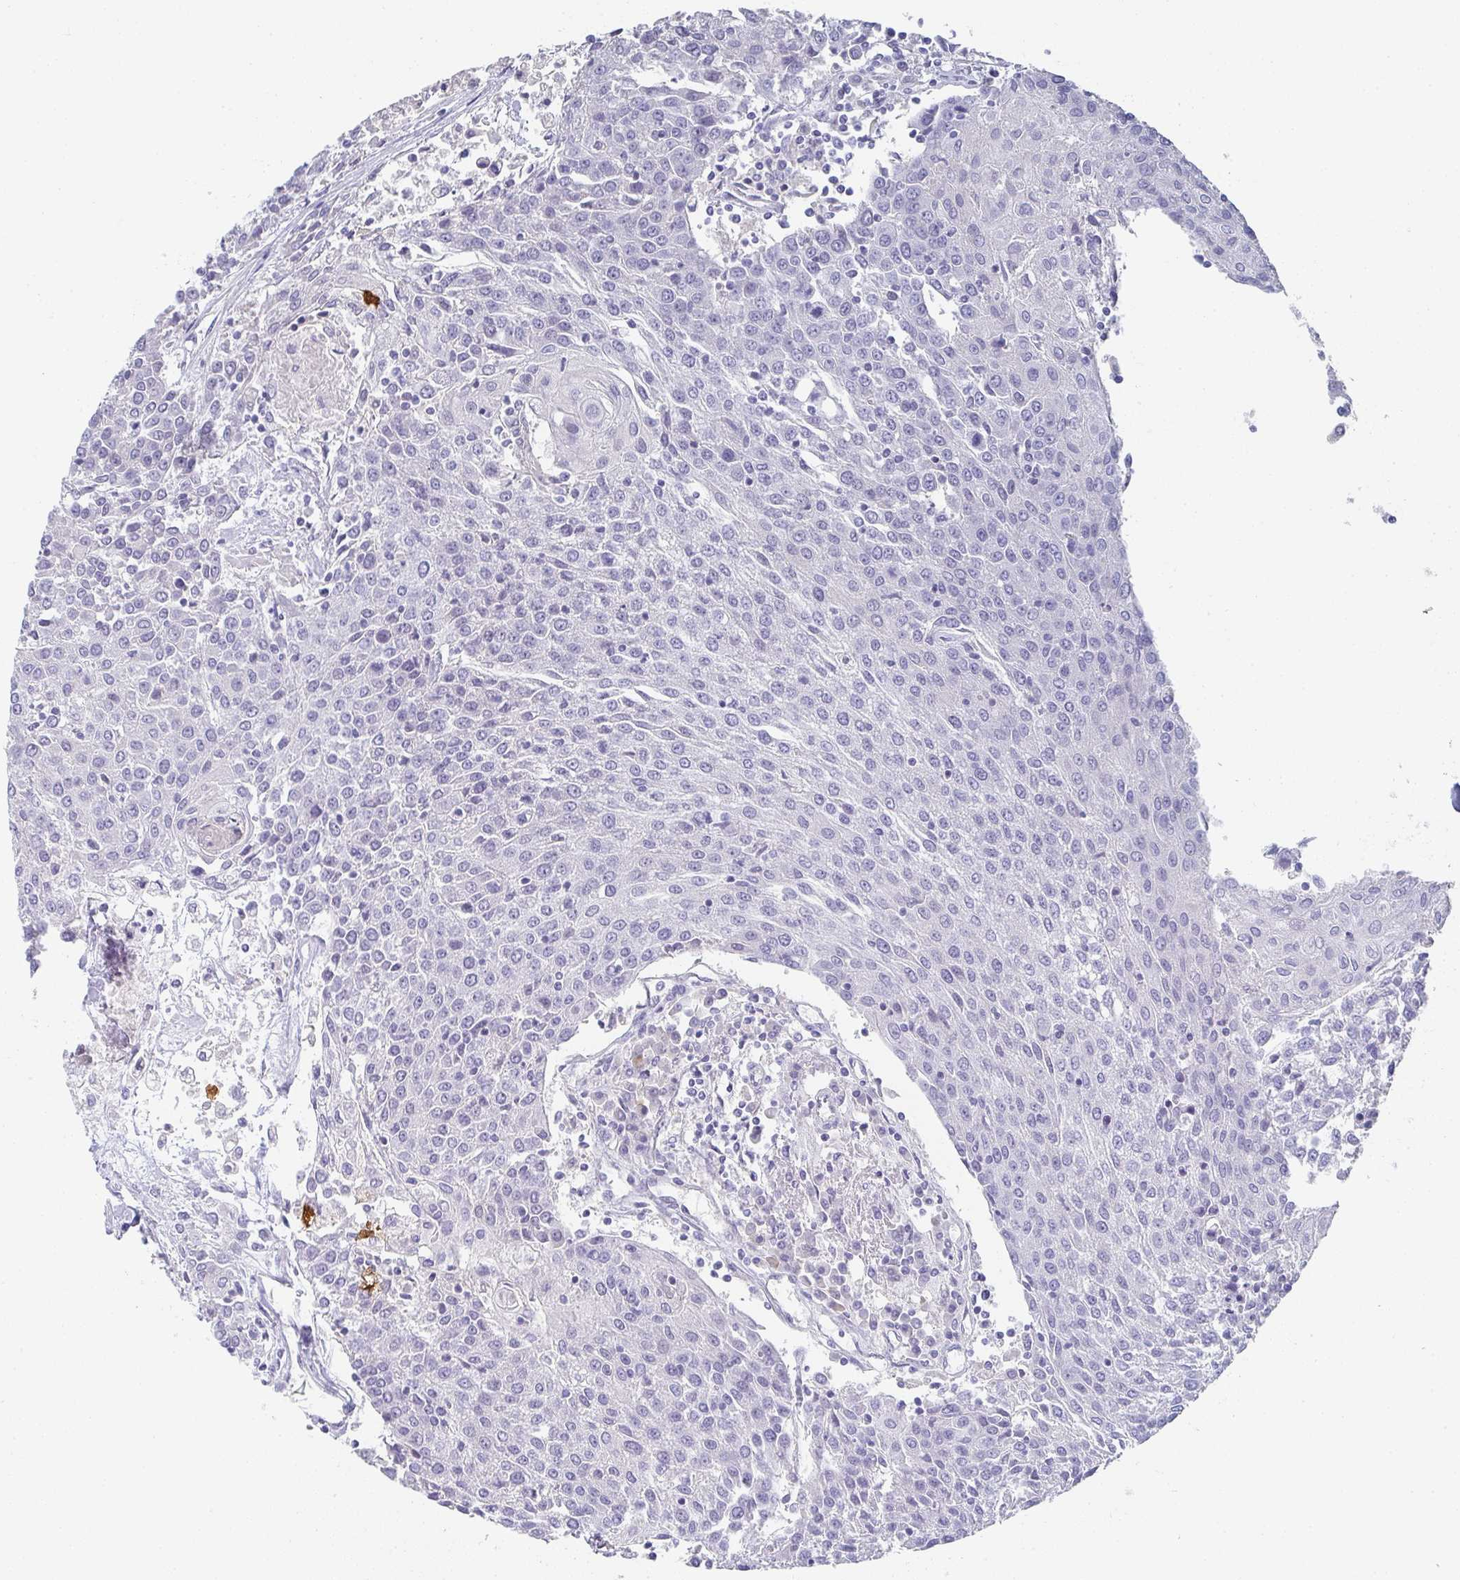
{"staining": {"intensity": "negative", "quantity": "none", "location": "none"}, "tissue": "urothelial cancer", "cell_type": "Tumor cells", "image_type": "cancer", "snomed": [{"axis": "morphology", "description": "Urothelial carcinoma, High grade"}, {"axis": "topography", "description": "Urinary bladder"}], "caption": "Image shows no significant protein expression in tumor cells of urothelial cancer.", "gene": "NOXRED1", "patient": {"sex": "female", "age": 85}}